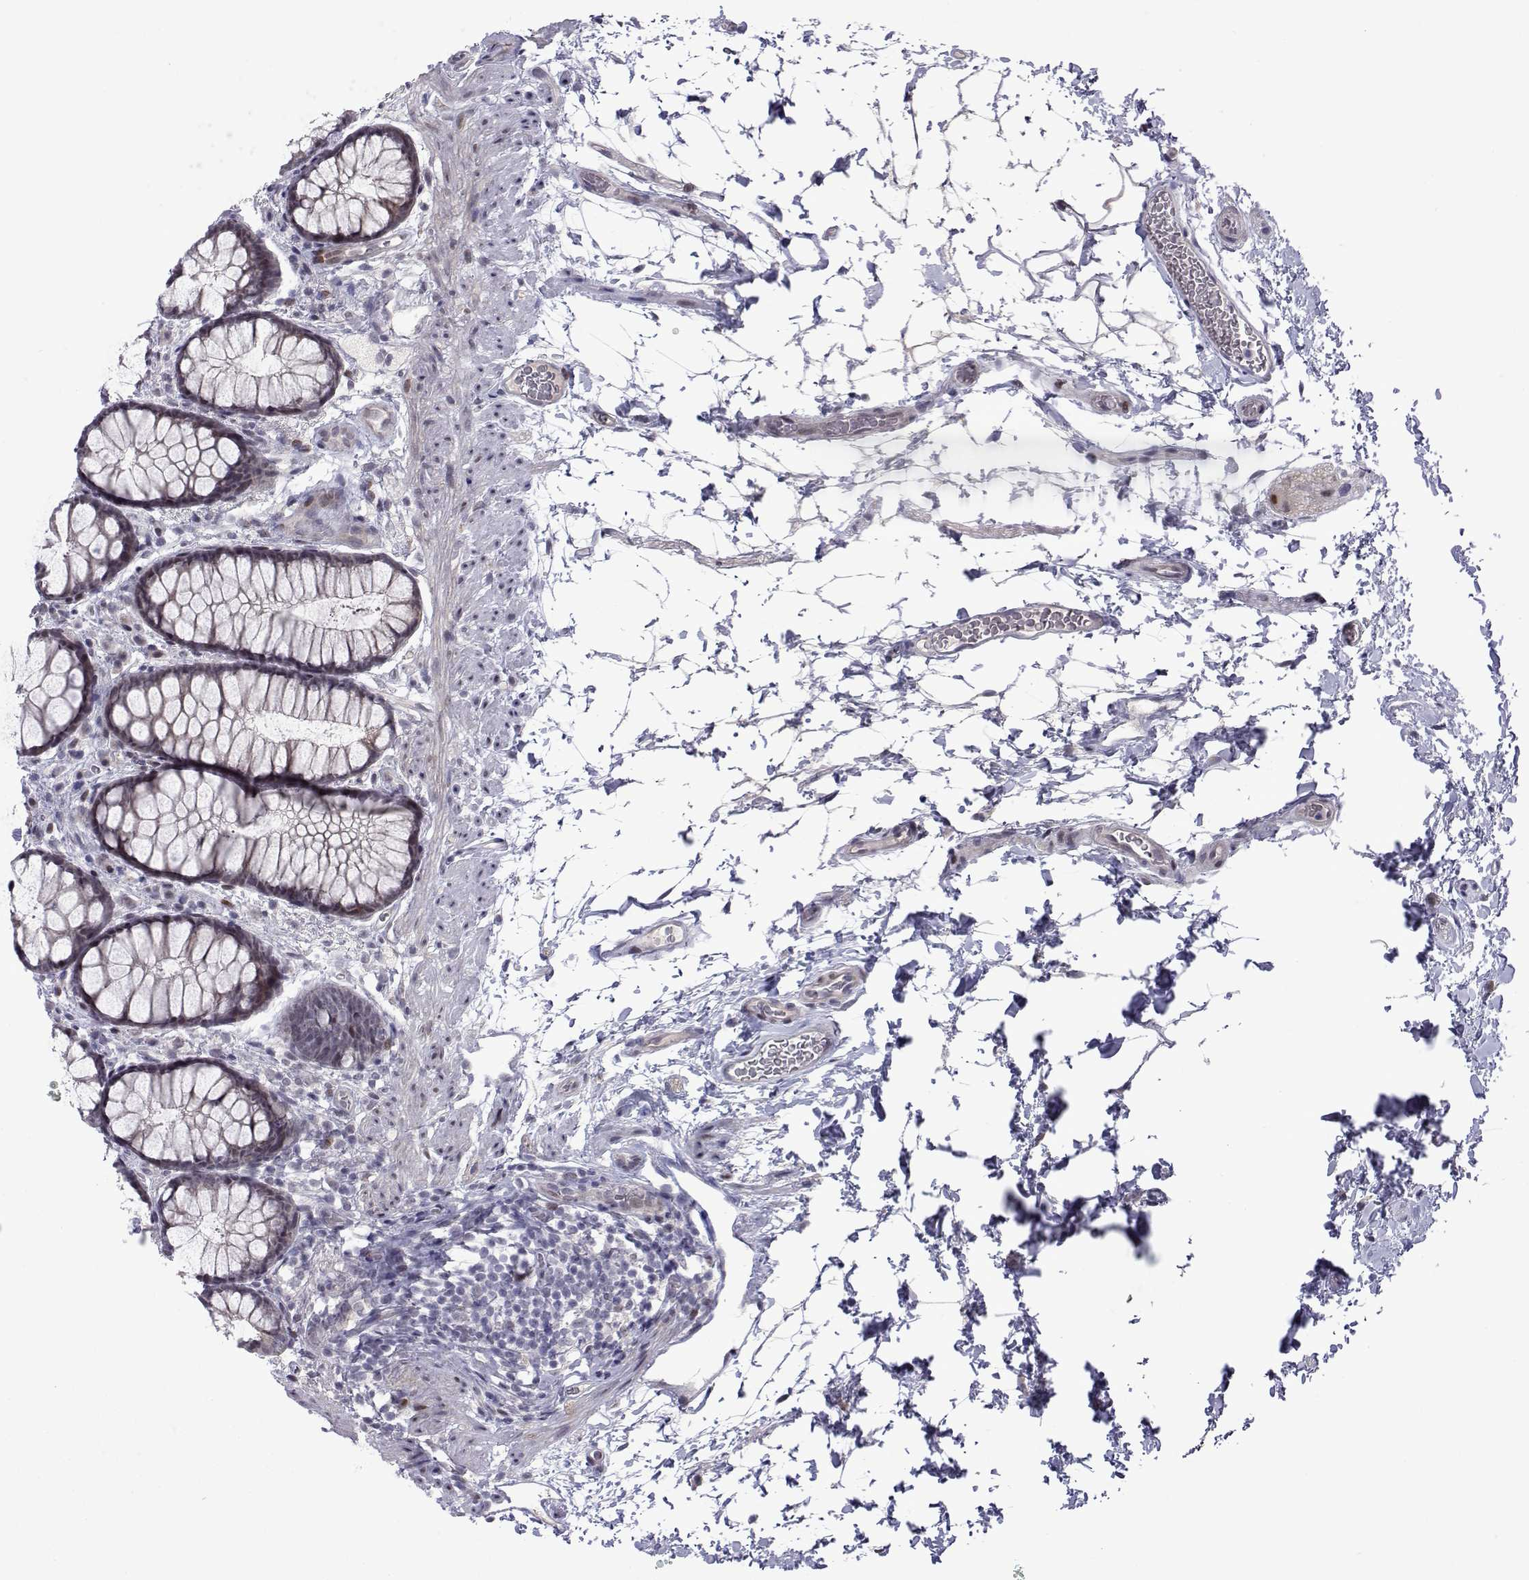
{"staining": {"intensity": "weak", "quantity": "<25%", "location": "cytoplasmic/membranous"}, "tissue": "rectum", "cell_type": "Glandular cells", "image_type": "normal", "snomed": [{"axis": "morphology", "description": "Normal tissue, NOS"}, {"axis": "topography", "description": "Rectum"}], "caption": "DAB immunohistochemical staining of unremarkable human rectum demonstrates no significant positivity in glandular cells.", "gene": "EFCAB3", "patient": {"sex": "female", "age": 62}}